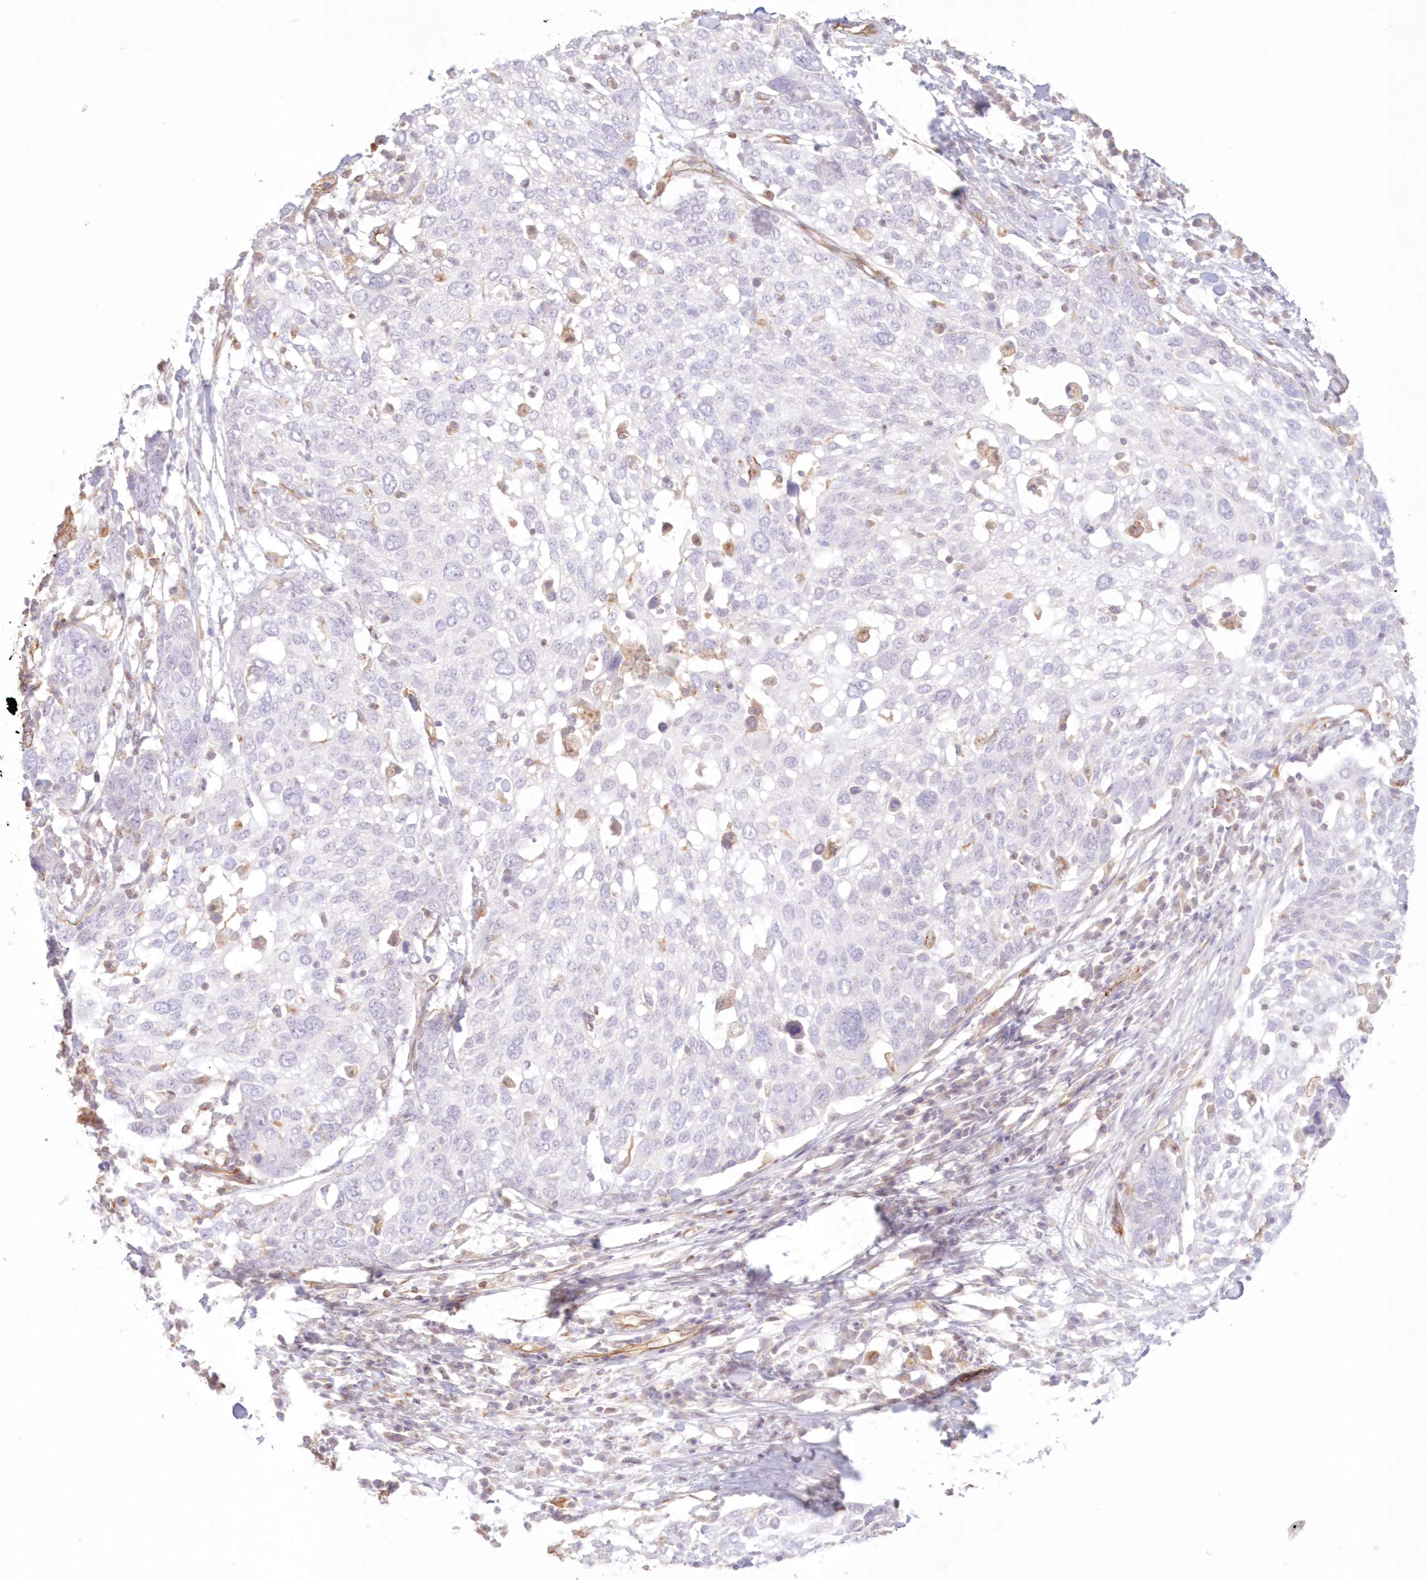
{"staining": {"intensity": "negative", "quantity": "none", "location": "none"}, "tissue": "lung cancer", "cell_type": "Tumor cells", "image_type": "cancer", "snomed": [{"axis": "morphology", "description": "Squamous cell carcinoma, NOS"}, {"axis": "topography", "description": "Lung"}], "caption": "A histopathology image of human lung cancer (squamous cell carcinoma) is negative for staining in tumor cells.", "gene": "DMRTB1", "patient": {"sex": "male", "age": 65}}